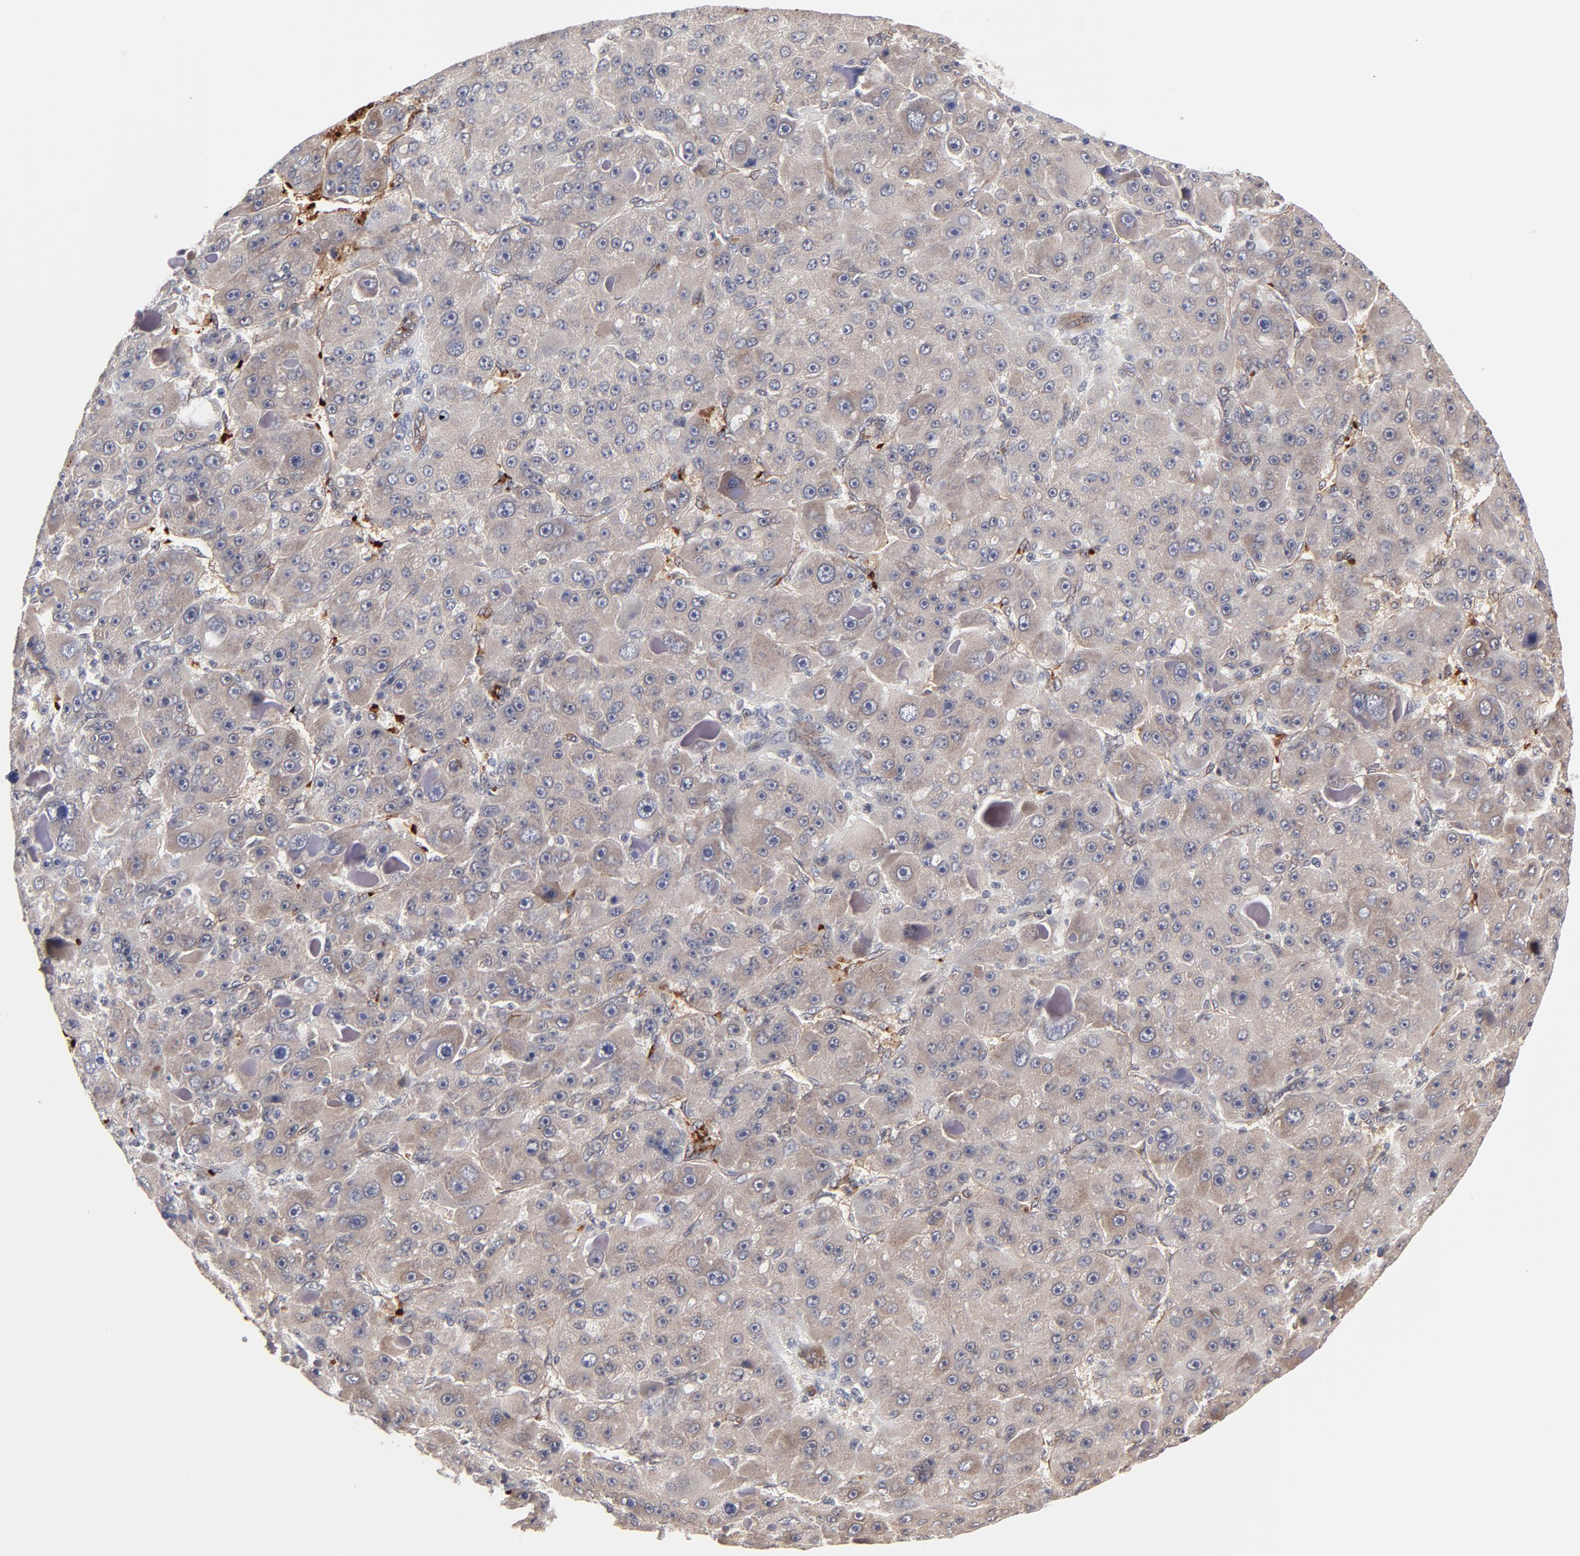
{"staining": {"intensity": "weak", "quantity": "25%-75%", "location": "cytoplasmic/membranous"}, "tissue": "liver cancer", "cell_type": "Tumor cells", "image_type": "cancer", "snomed": [{"axis": "morphology", "description": "Carcinoma, Hepatocellular, NOS"}, {"axis": "topography", "description": "Liver"}], "caption": "Human liver cancer stained with a protein marker shows weak staining in tumor cells.", "gene": "CASP10", "patient": {"sex": "male", "age": 76}}